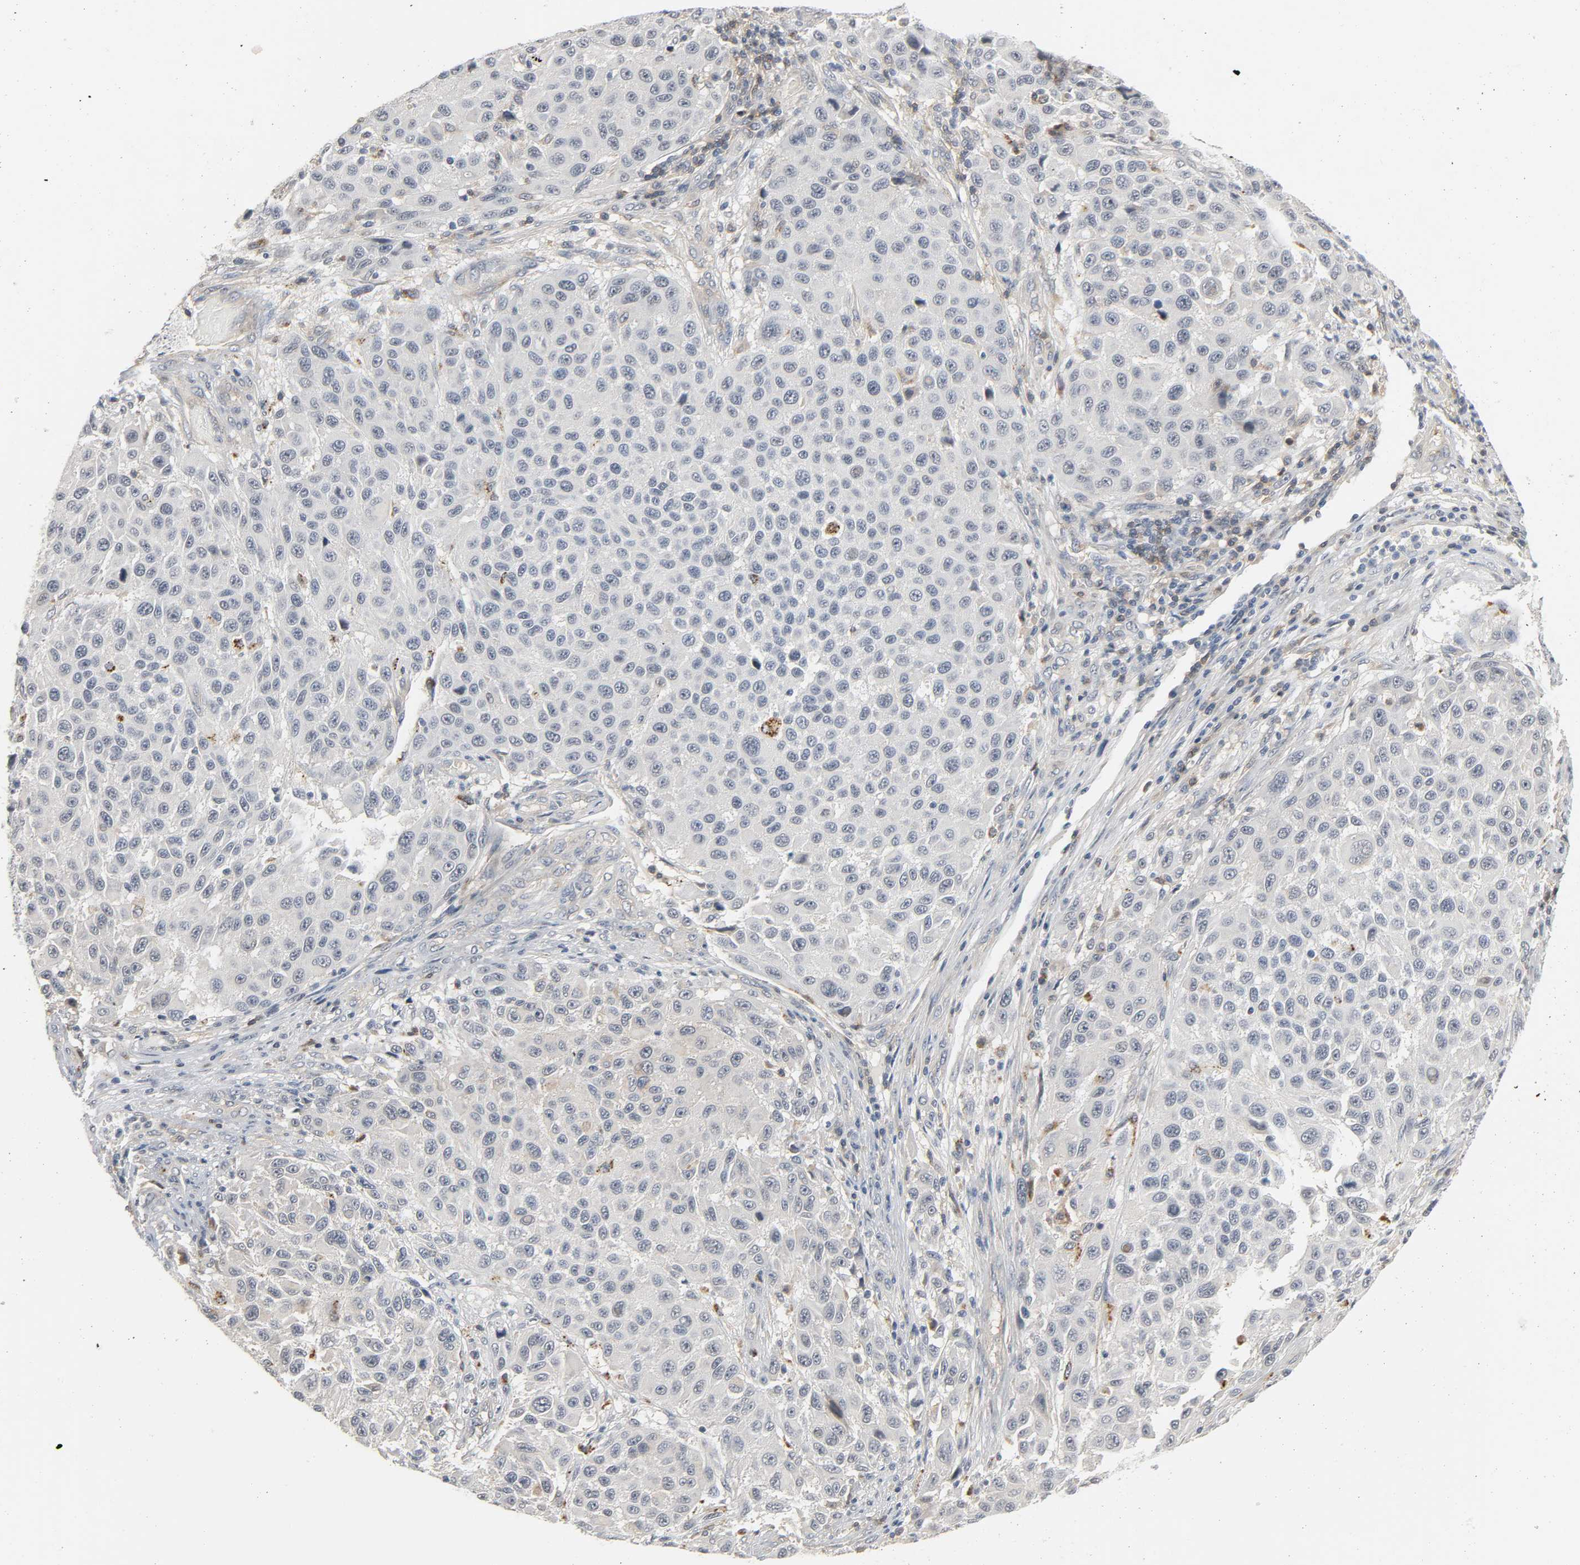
{"staining": {"intensity": "negative", "quantity": "none", "location": "none"}, "tissue": "melanoma", "cell_type": "Tumor cells", "image_type": "cancer", "snomed": [{"axis": "morphology", "description": "Malignant melanoma, Metastatic site"}, {"axis": "topography", "description": "Lymph node"}], "caption": "Immunohistochemical staining of human malignant melanoma (metastatic site) shows no significant expression in tumor cells.", "gene": "CD4", "patient": {"sex": "male", "age": 61}}